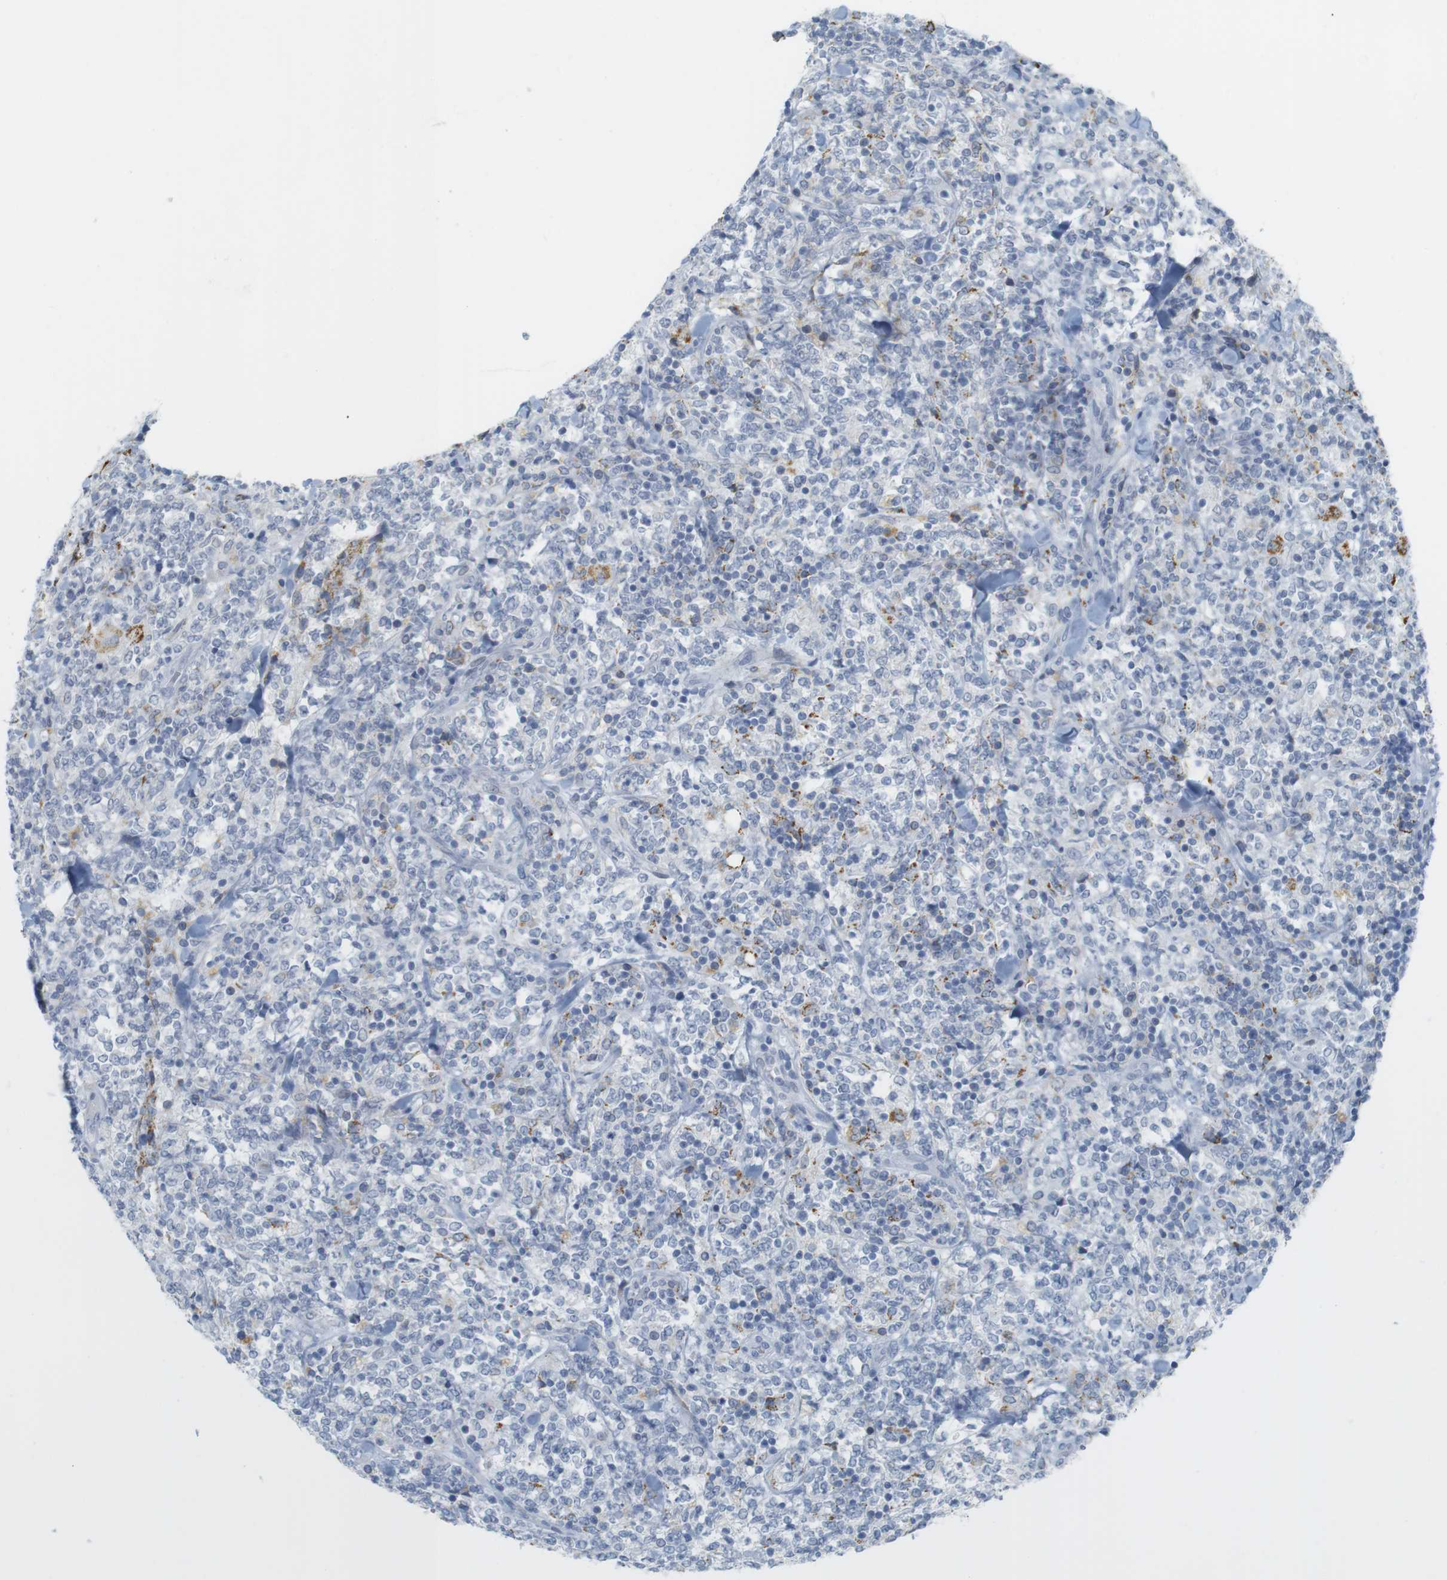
{"staining": {"intensity": "moderate", "quantity": "<25%", "location": "cytoplasmic/membranous"}, "tissue": "lymphoma", "cell_type": "Tumor cells", "image_type": "cancer", "snomed": [{"axis": "morphology", "description": "Malignant lymphoma, non-Hodgkin's type, High grade"}, {"axis": "topography", "description": "Soft tissue"}], "caption": "Brown immunohistochemical staining in high-grade malignant lymphoma, non-Hodgkin's type displays moderate cytoplasmic/membranous staining in about <25% of tumor cells.", "gene": "YIPF1", "patient": {"sex": "male", "age": 18}}